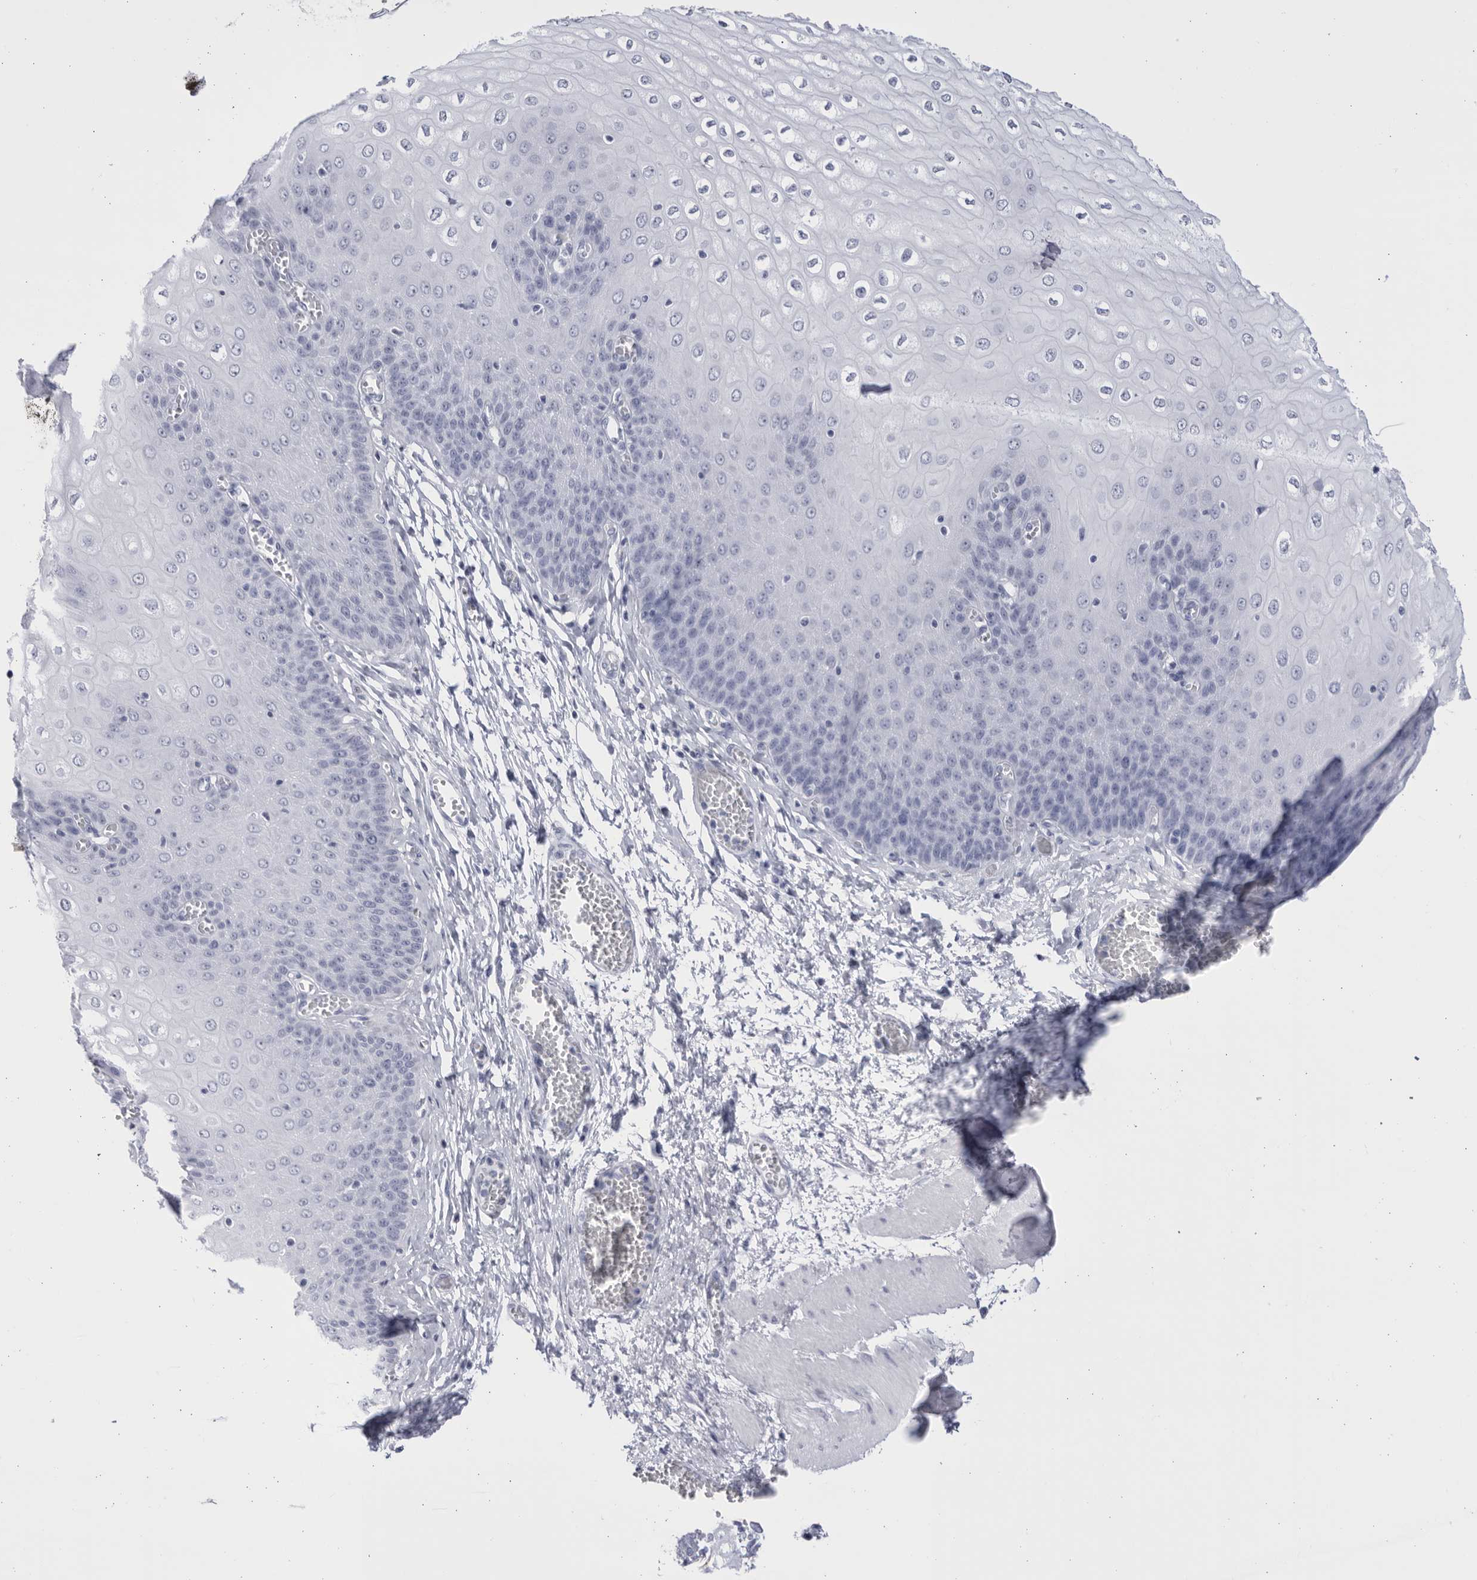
{"staining": {"intensity": "negative", "quantity": "none", "location": "none"}, "tissue": "esophagus", "cell_type": "Squamous epithelial cells", "image_type": "normal", "snomed": [{"axis": "morphology", "description": "Normal tissue, NOS"}, {"axis": "topography", "description": "Esophagus"}], "caption": "This micrograph is of unremarkable esophagus stained with immunohistochemistry (IHC) to label a protein in brown with the nuclei are counter-stained blue. There is no expression in squamous epithelial cells. (DAB immunohistochemistry (IHC) visualized using brightfield microscopy, high magnification).", "gene": "CCDC181", "patient": {"sex": "male", "age": 60}}